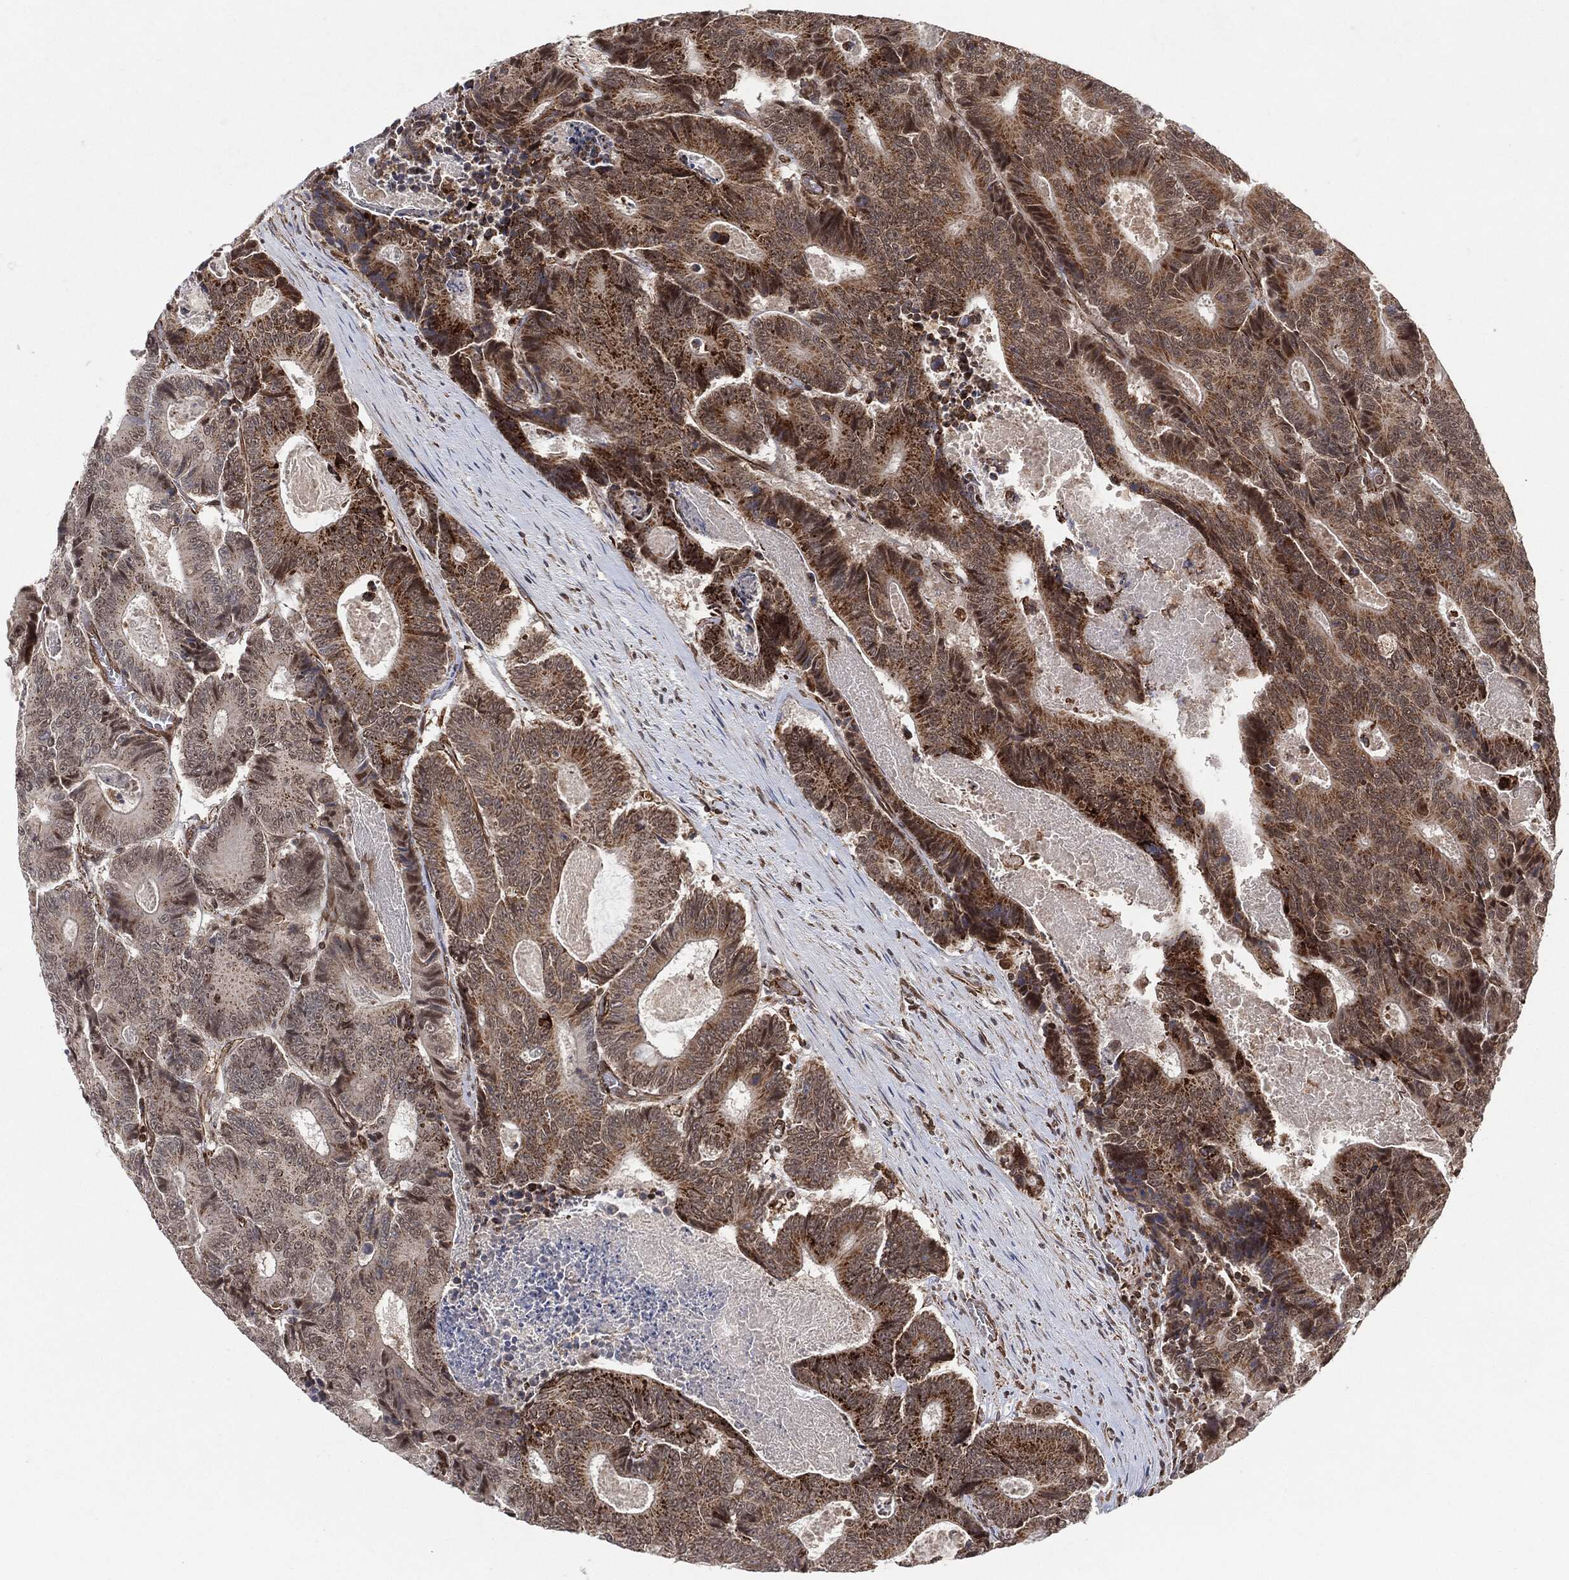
{"staining": {"intensity": "strong", "quantity": "25%-75%", "location": "cytoplasmic/membranous"}, "tissue": "colorectal cancer", "cell_type": "Tumor cells", "image_type": "cancer", "snomed": [{"axis": "morphology", "description": "Adenocarcinoma, NOS"}, {"axis": "topography", "description": "Colon"}], "caption": "Immunohistochemical staining of colorectal cancer (adenocarcinoma) reveals high levels of strong cytoplasmic/membranous expression in approximately 25%-75% of tumor cells. The protein of interest is shown in brown color, while the nuclei are stained blue.", "gene": "TP53RK", "patient": {"sex": "male", "age": 83}}